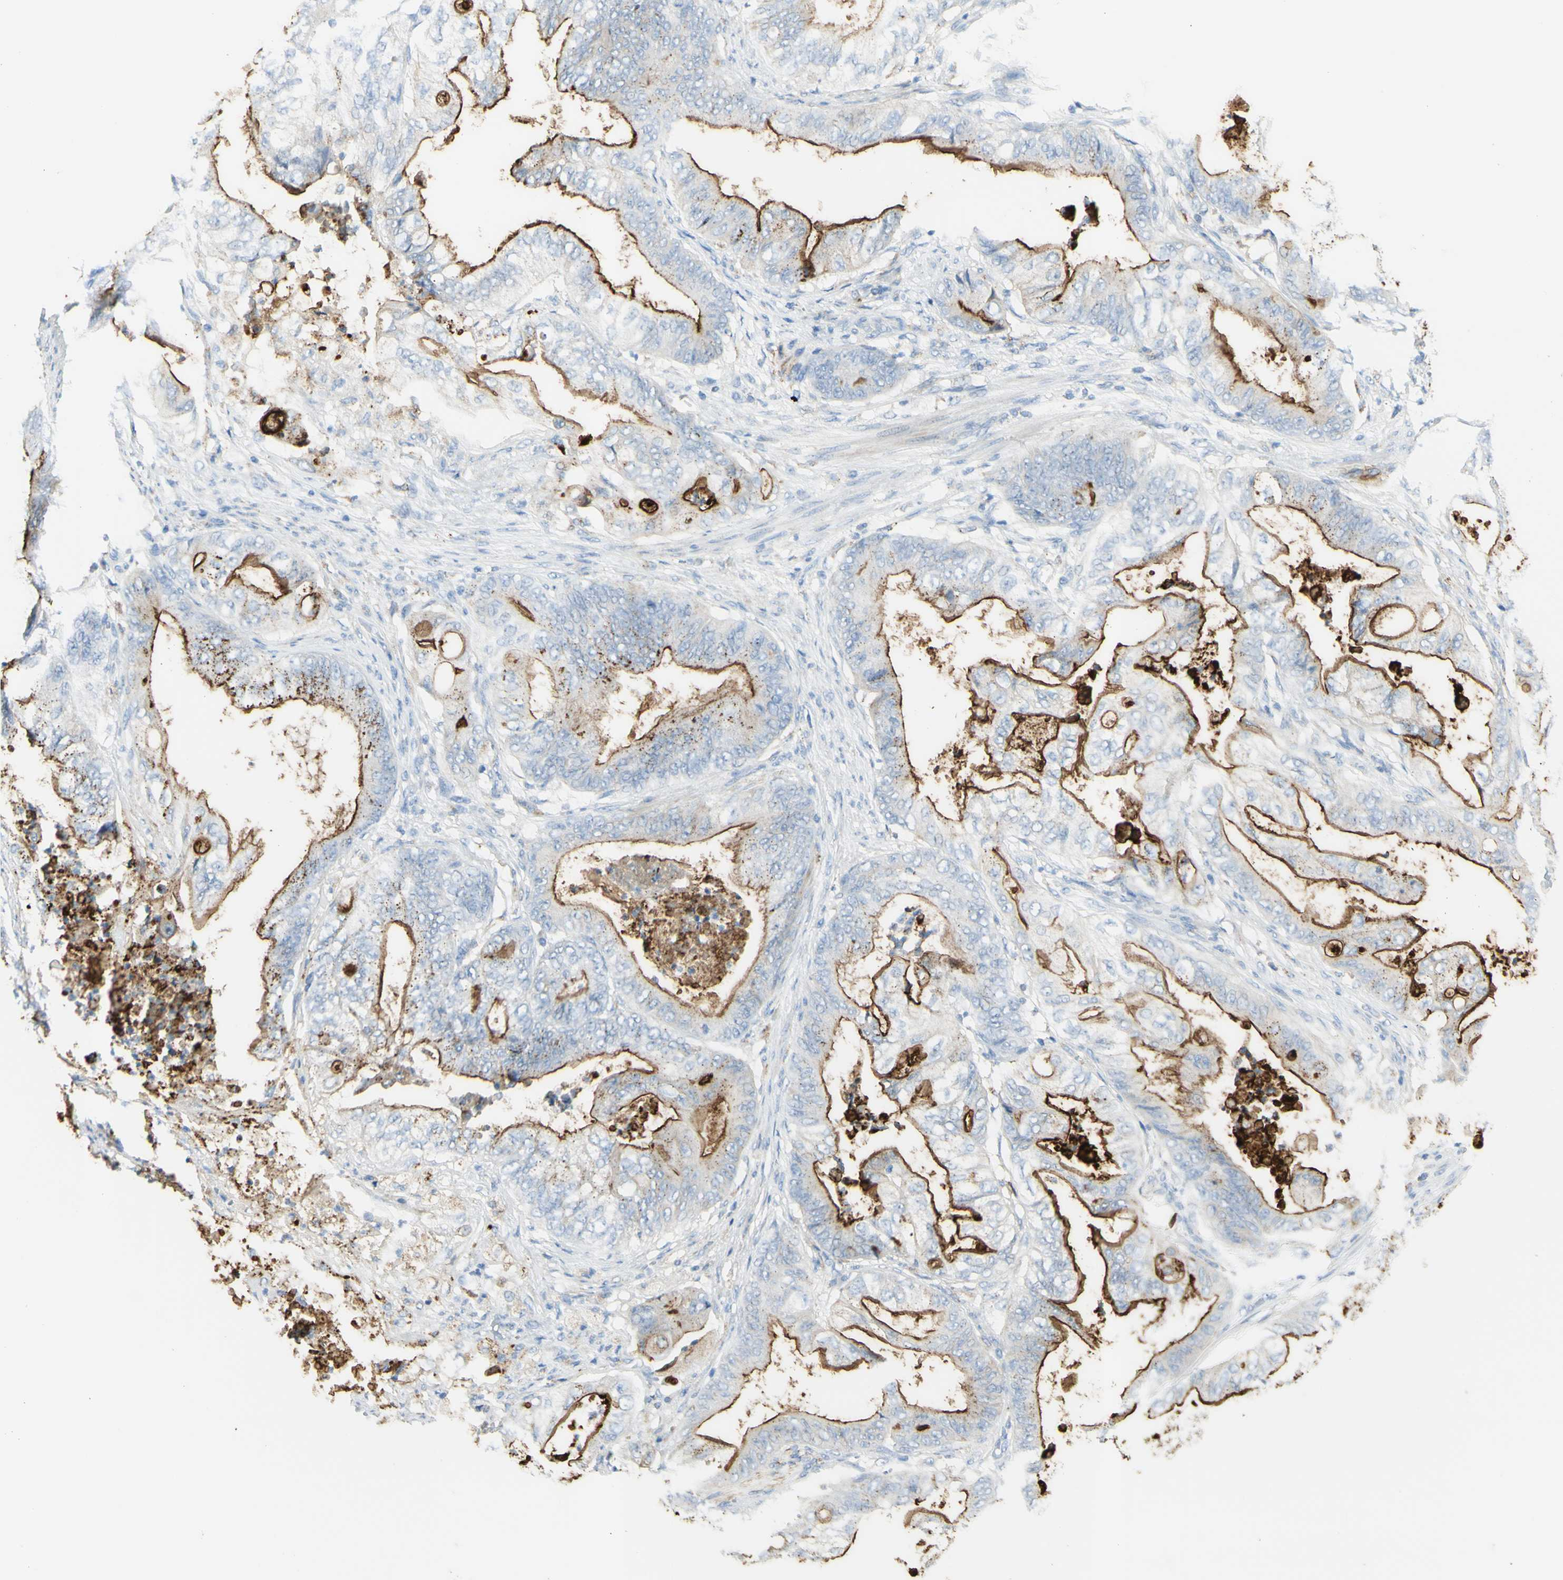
{"staining": {"intensity": "strong", "quantity": "25%-75%", "location": "cytoplasmic/membranous"}, "tissue": "stomach cancer", "cell_type": "Tumor cells", "image_type": "cancer", "snomed": [{"axis": "morphology", "description": "Adenocarcinoma, NOS"}, {"axis": "topography", "description": "Stomach"}], "caption": "Immunohistochemistry (IHC) photomicrograph of adenocarcinoma (stomach) stained for a protein (brown), which shows high levels of strong cytoplasmic/membranous expression in about 25%-75% of tumor cells.", "gene": "TSPAN1", "patient": {"sex": "female", "age": 73}}